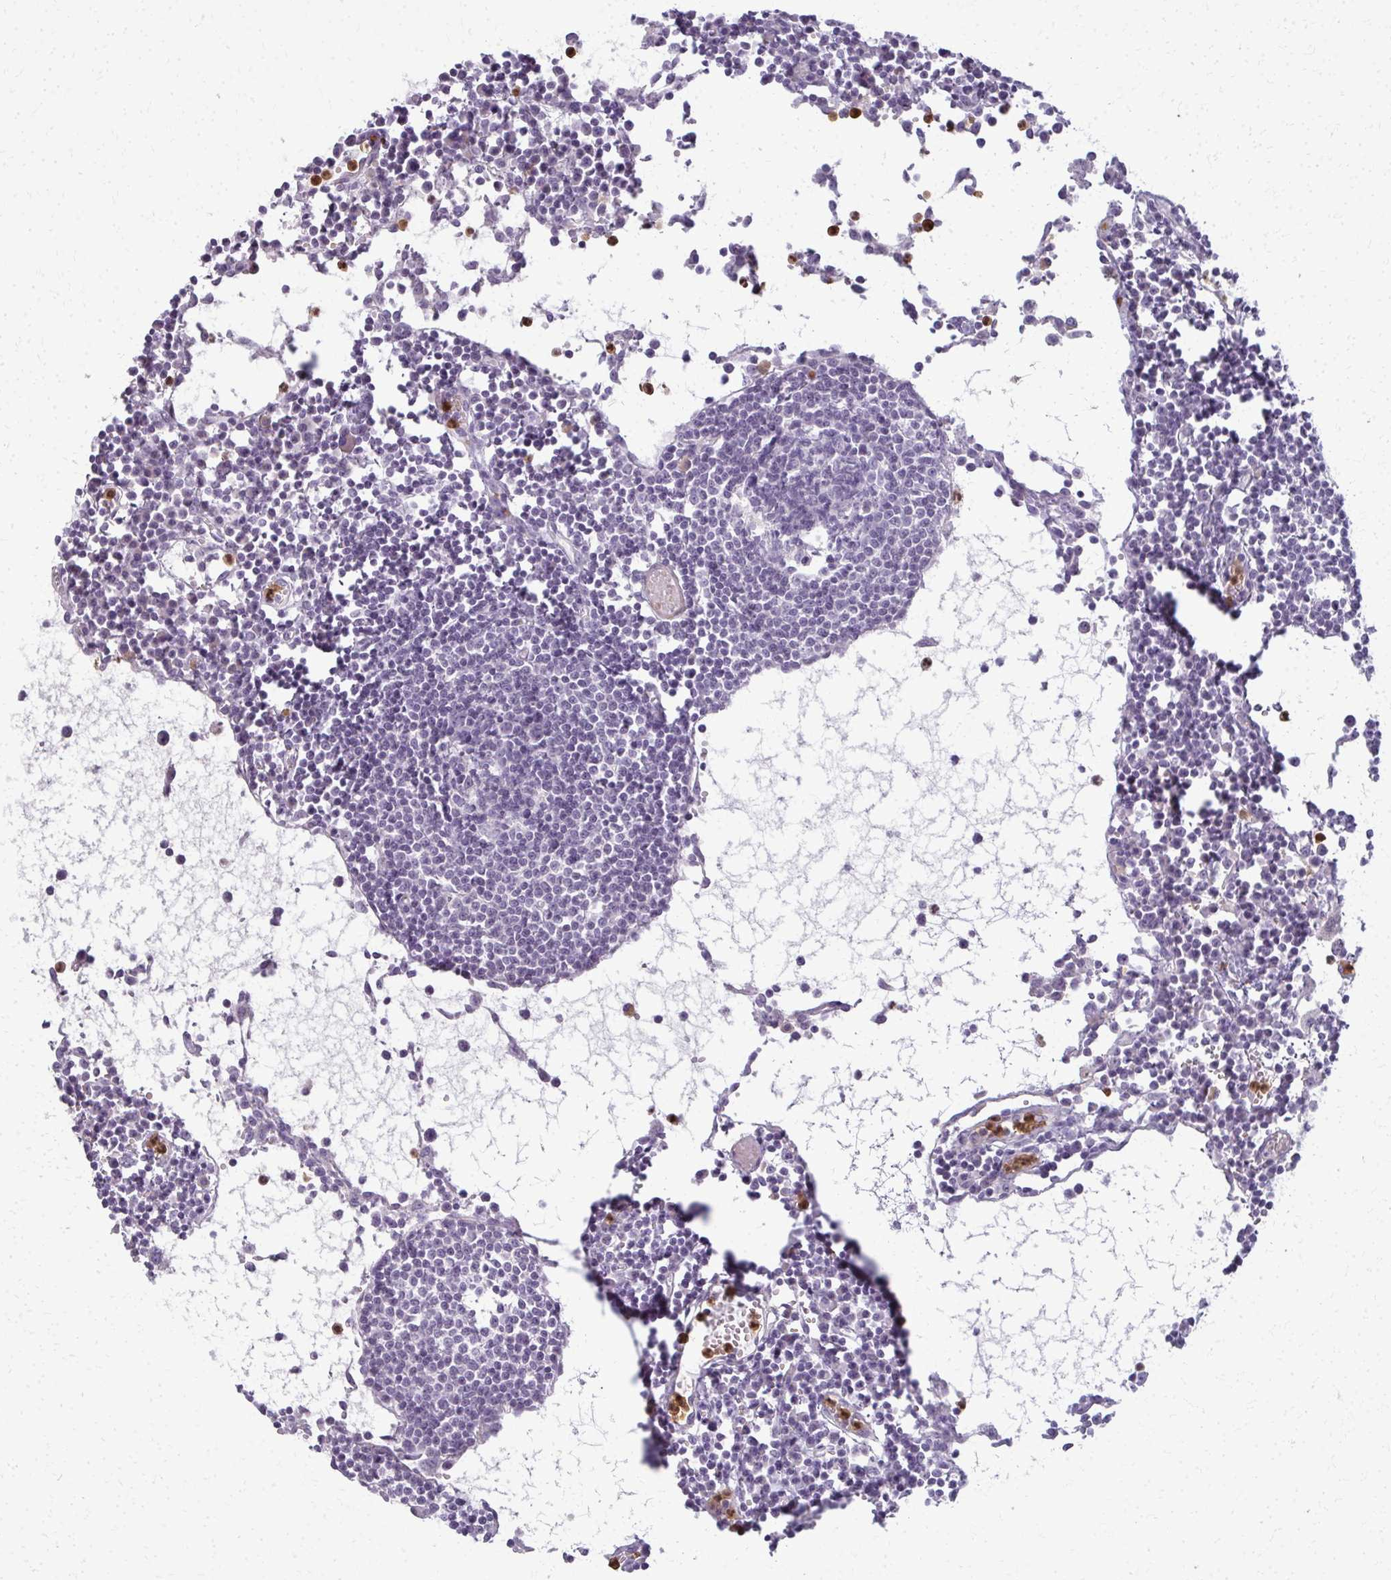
{"staining": {"intensity": "negative", "quantity": "none", "location": "none"}, "tissue": "lymph node", "cell_type": "Germinal center cells", "image_type": "normal", "snomed": [{"axis": "morphology", "description": "Normal tissue, NOS"}, {"axis": "topography", "description": "Lymph node"}], "caption": "Germinal center cells are negative for protein expression in normal human lymph node.", "gene": "CA3", "patient": {"sex": "female", "age": 78}}